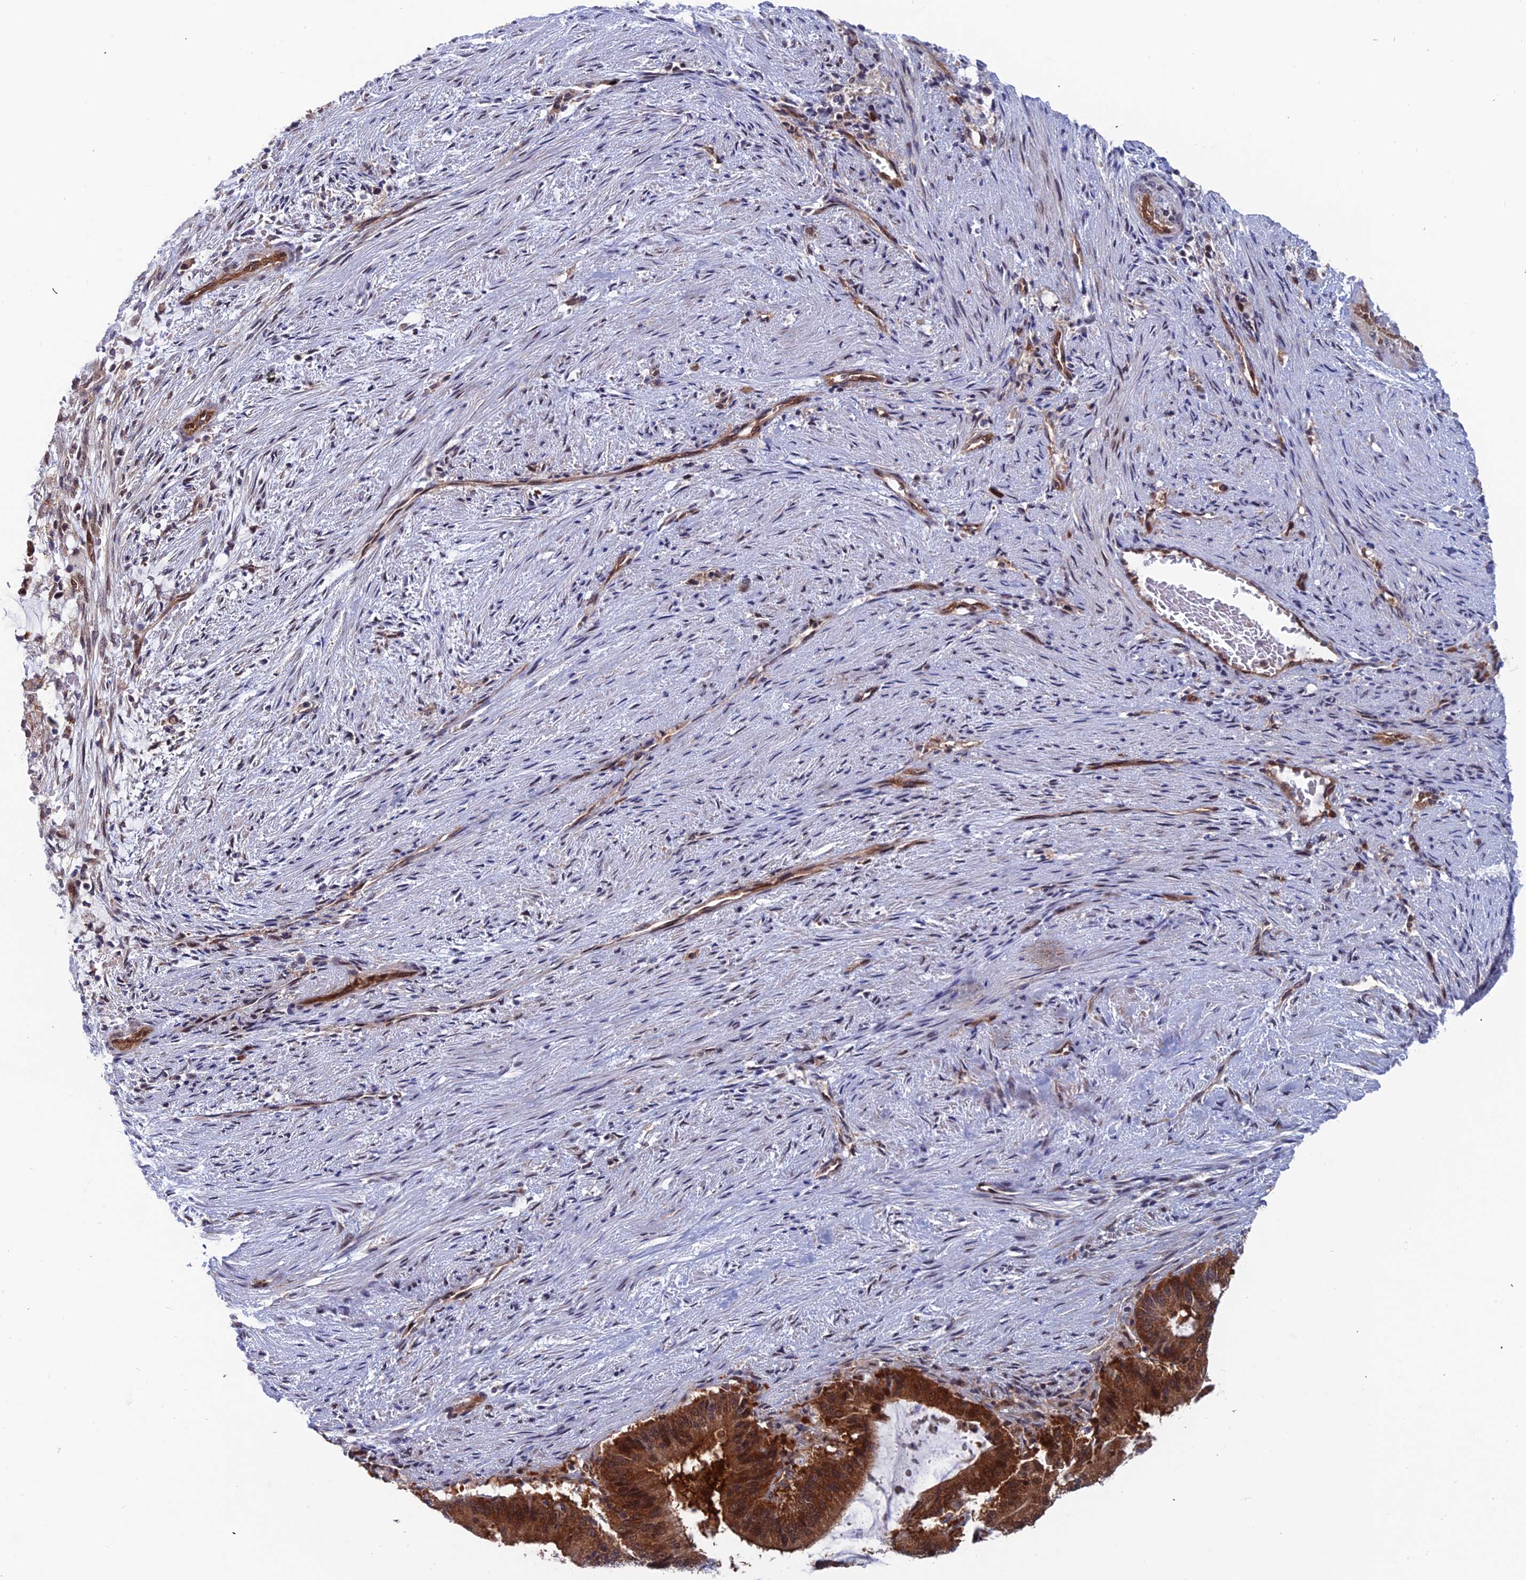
{"staining": {"intensity": "strong", "quantity": ">75%", "location": "cytoplasmic/membranous,nuclear"}, "tissue": "liver cancer", "cell_type": "Tumor cells", "image_type": "cancer", "snomed": [{"axis": "morphology", "description": "Normal tissue, NOS"}, {"axis": "morphology", "description": "Cholangiocarcinoma"}, {"axis": "topography", "description": "Liver"}, {"axis": "topography", "description": "Peripheral nerve tissue"}], "caption": "IHC photomicrograph of neoplastic tissue: liver cholangiocarcinoma stained using immunohistochemistry demonstrates high levels of strong protein expression localized specifically in the cytoplasmic/membranous and nuclear of tumor cells, appearing as a cytoplasmic/membranous and nuclear brown color.", "gene": "IGBP1", "patient": {"sex": "female", "age": 73}}